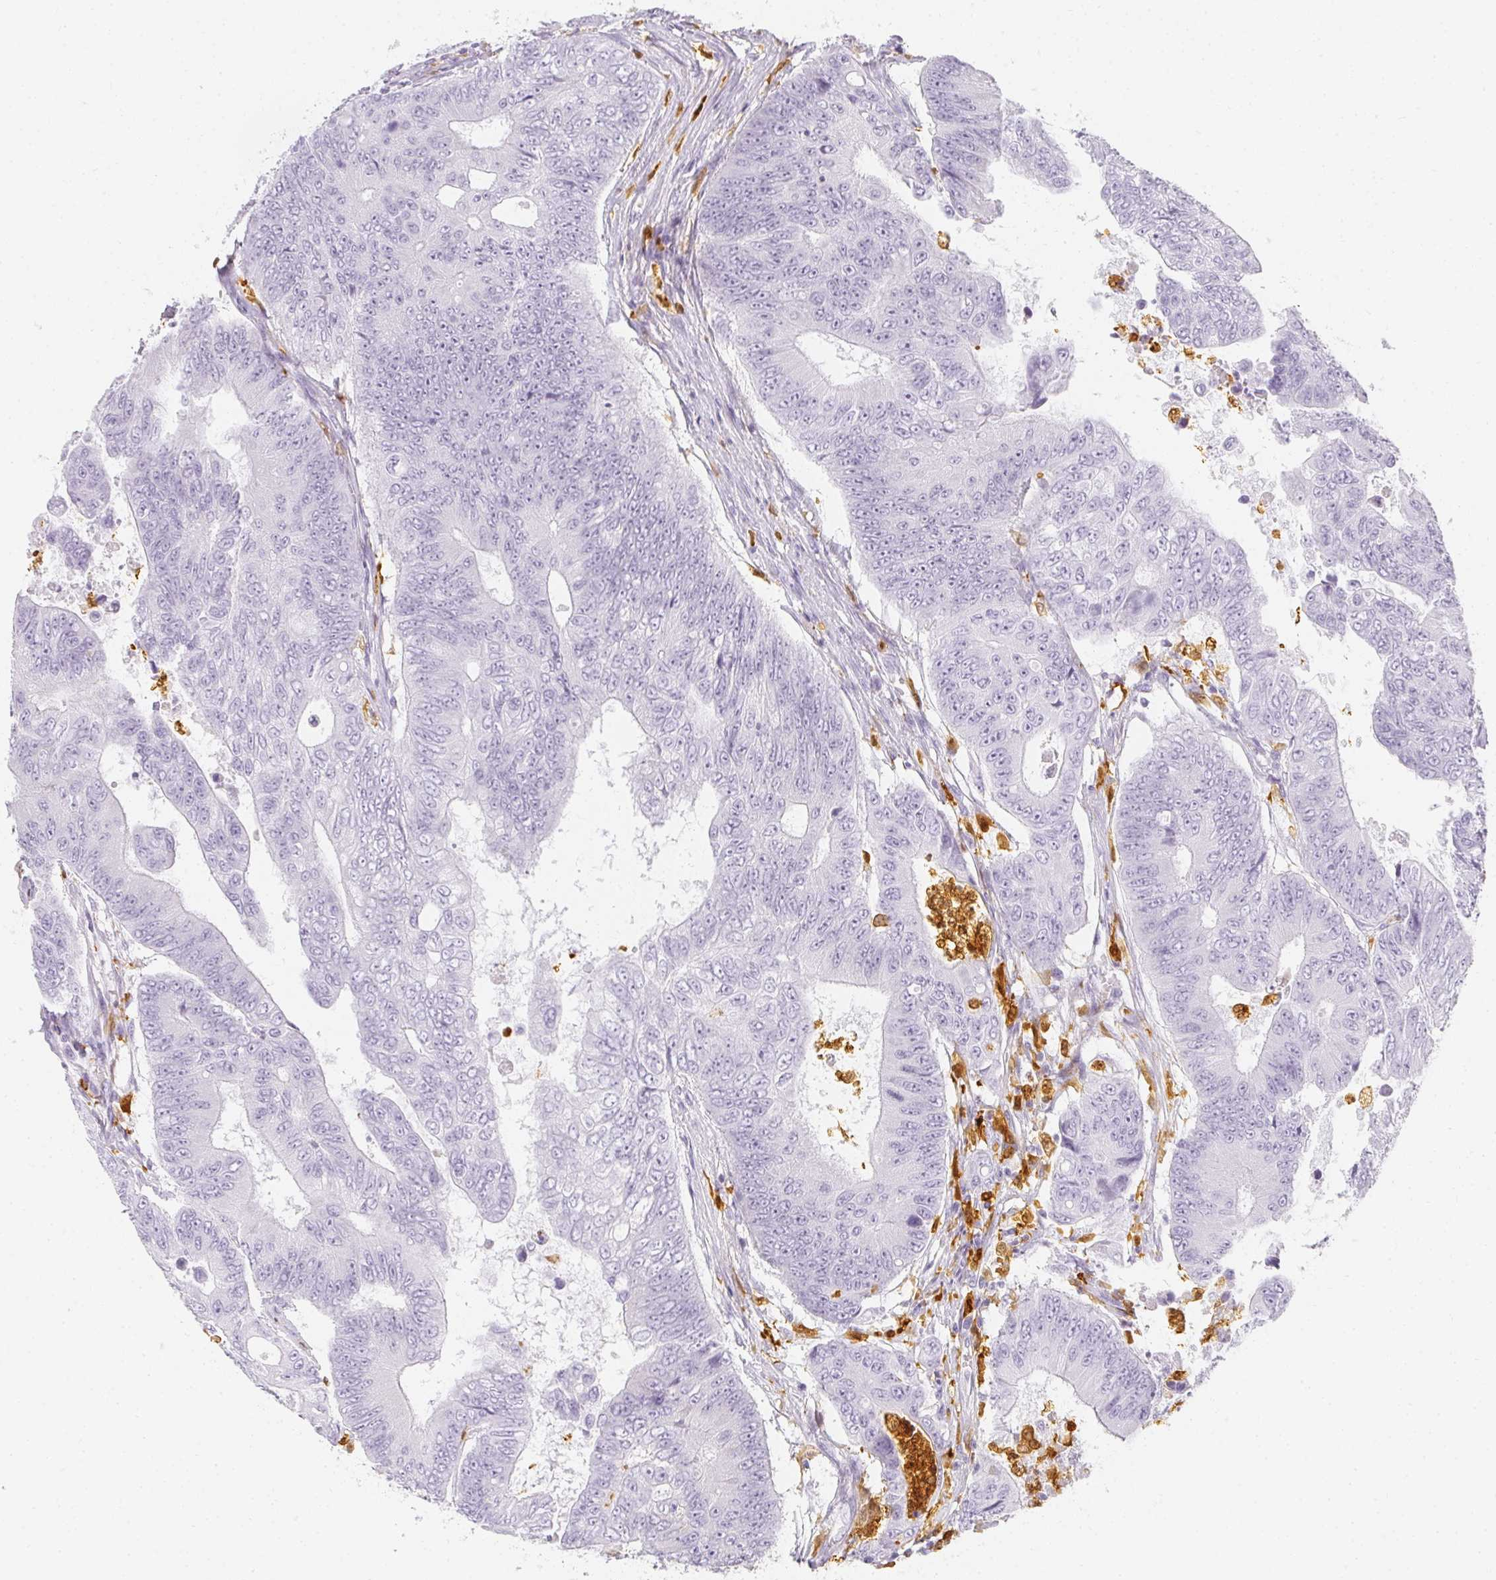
{"staining": {"intensity": "negative", "quantity": "none", "location": "none"}, "tissue": "colorectal cancer", "cell_type": "Tumor cells", "image_type": "cancer", "snomed": [{"axis": "morphology", "description": "Adenocarcinoma, NOS"}, {"axis": "topography", "description": "Colon"}], "caption": "This is a photomicrograph of immunohistochemistry (IHC) staining of adenocarcinoma (colorectal), which shows no positivity in tumor cells. (DAB immunohistochemistry with hematoxylin counter stain).", "gene": "HK3", "patient": {"sex": "female", "age": 48}}